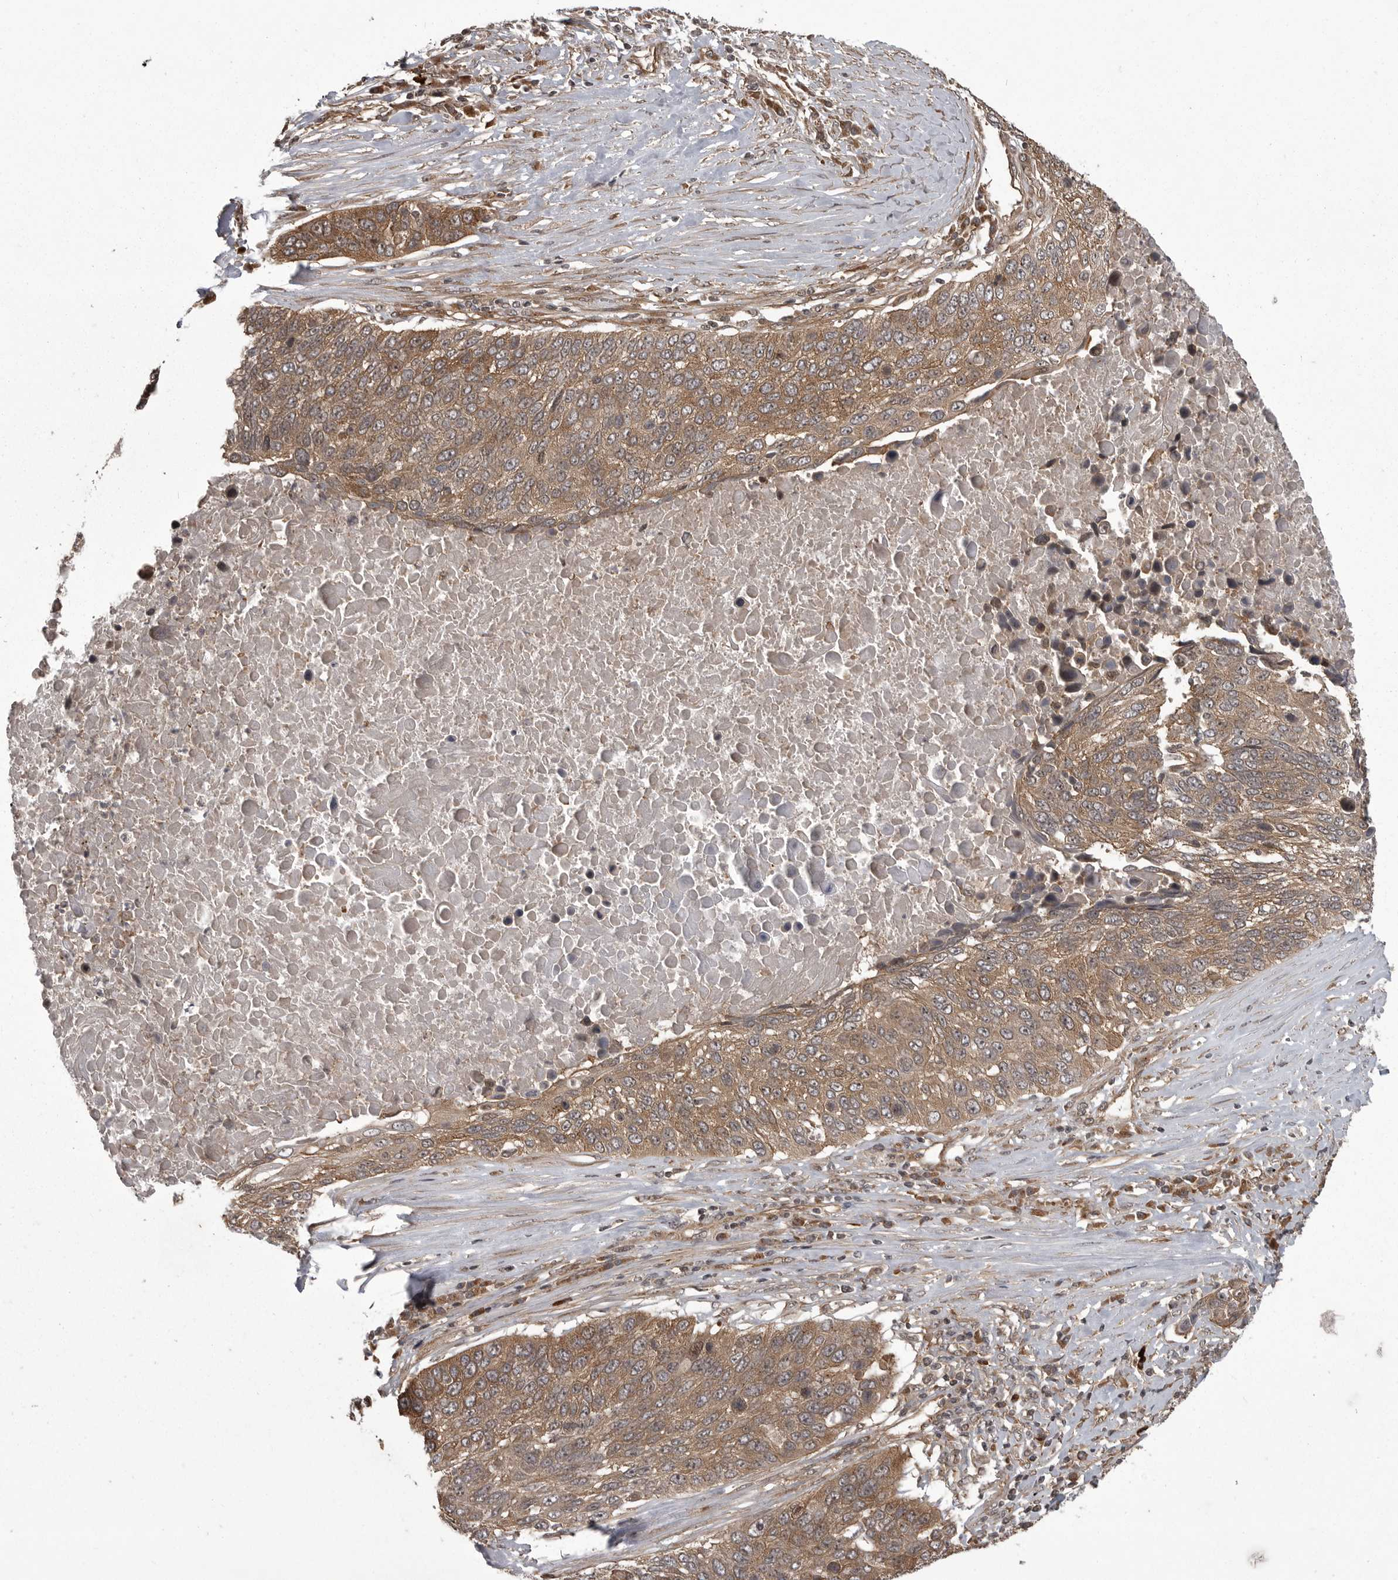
{"staining": {"intensity": "moderate", "quantity": ">75%", "location": "cytoplasmic/membranous"}, "tissue": "lung cancer", "cell_type": "Tumor cells", "image_type": "cancer", "snomed": [{"axis": "morphology", "description": "Squamous cell carcinoma, NOS"}, {"axis": "topography", "description": "Lung"}], "caption": "Brown immunohistochemical staining in lung cancer (squamous cell carcinoma) demonstrates moderate cytoplasmic/membranous staining in about >75% of tumor cells.", "gene": "DNAJC8", "patient": {"sex": "male", "age": 66}}